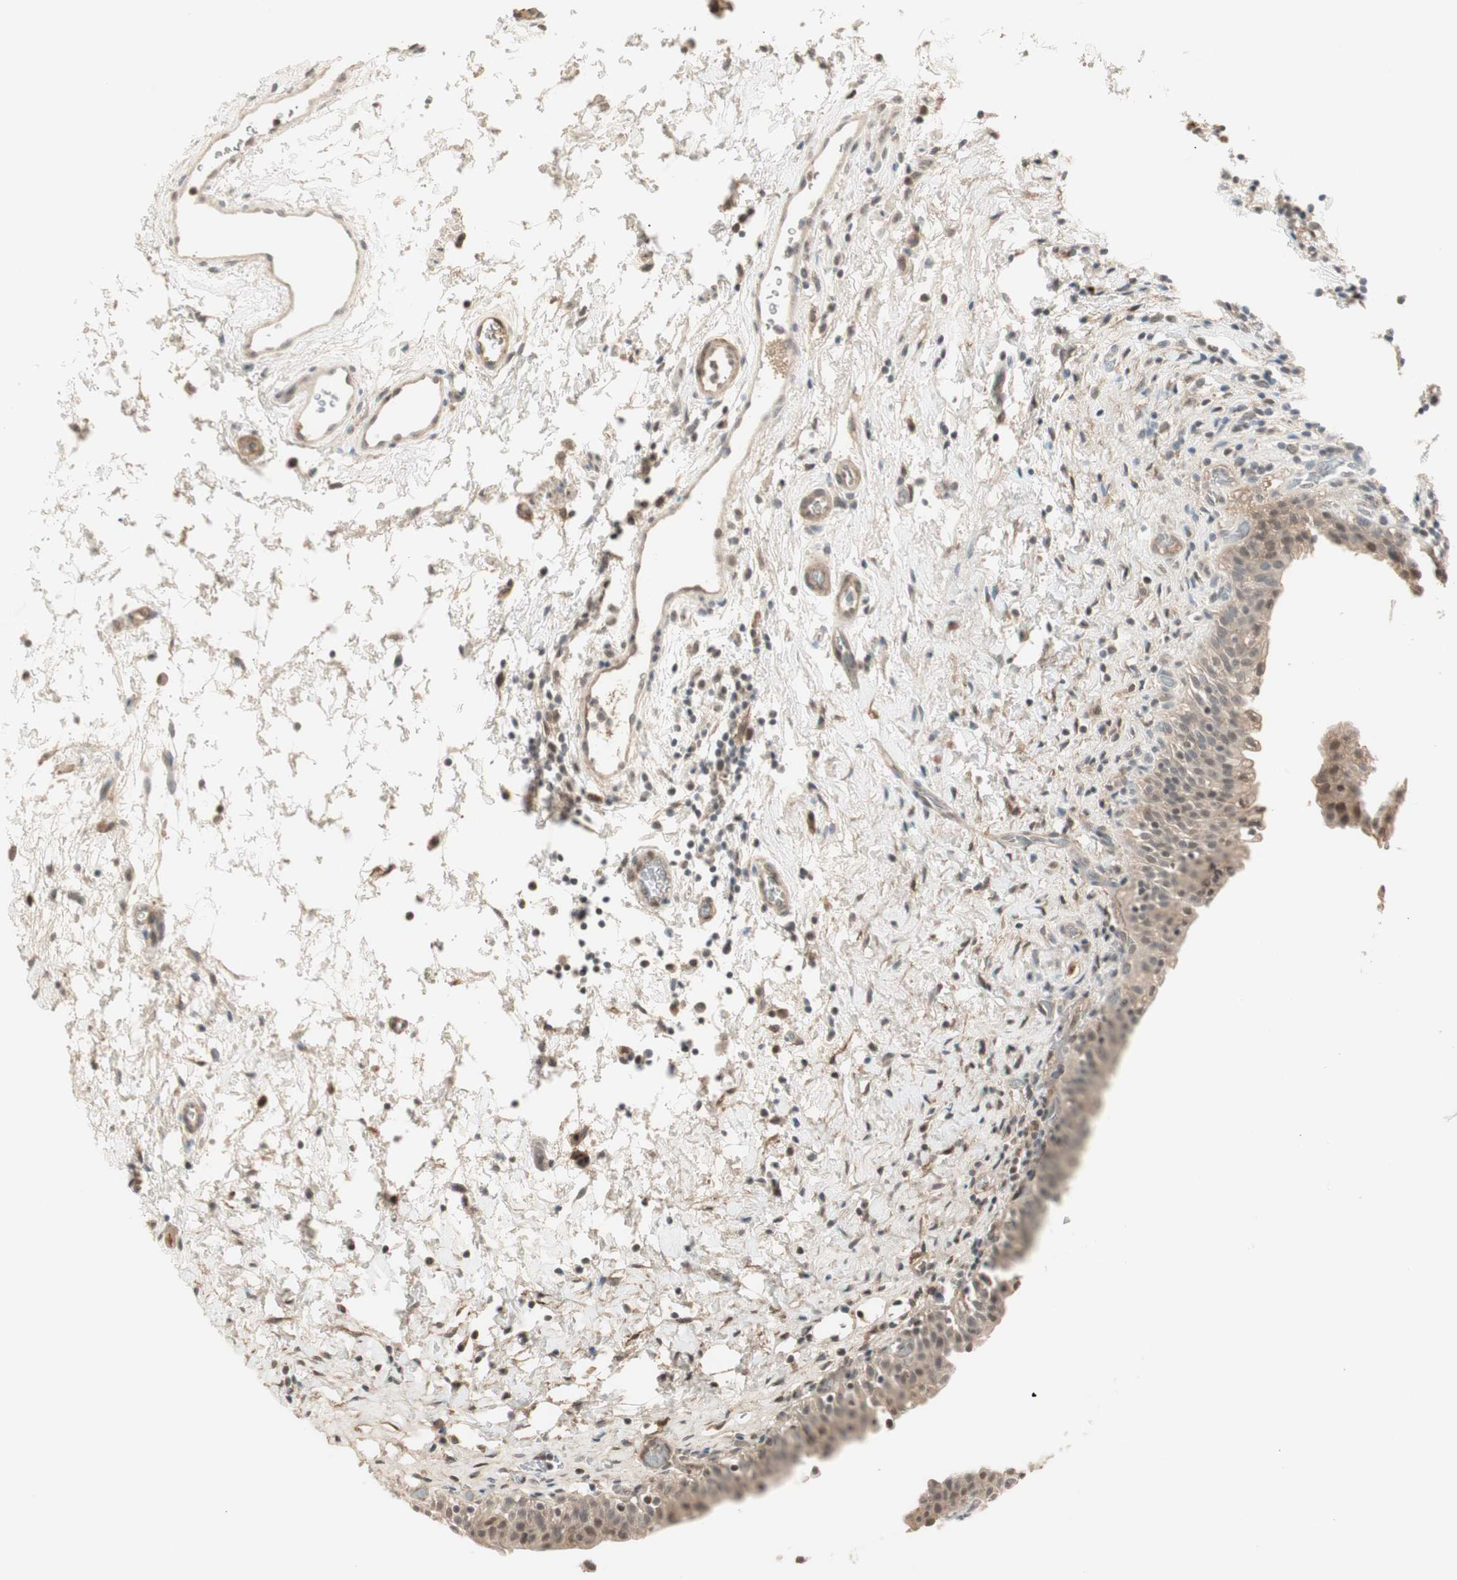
{"staining": {"intensity": "weak", "quantity": "<25%", "location": "nuclear"}, "tissue": "urinary bladder", "cell_type": "Urothelial cells", "image_type": "normal", "snomed": [{"axis": "morphology", "description": "Normal tissue, NOS"}, {"axis": "topography", "description": "Urinary bladder"}], "caption": "This is a histopathology image of immunohistochemistry staining of normal urinary bladder, which shows no expression in urothelial cells. Nuclei are stained in blue.", "gene": "RNGTT", "patient": {"sex": "male", "age": 51}}